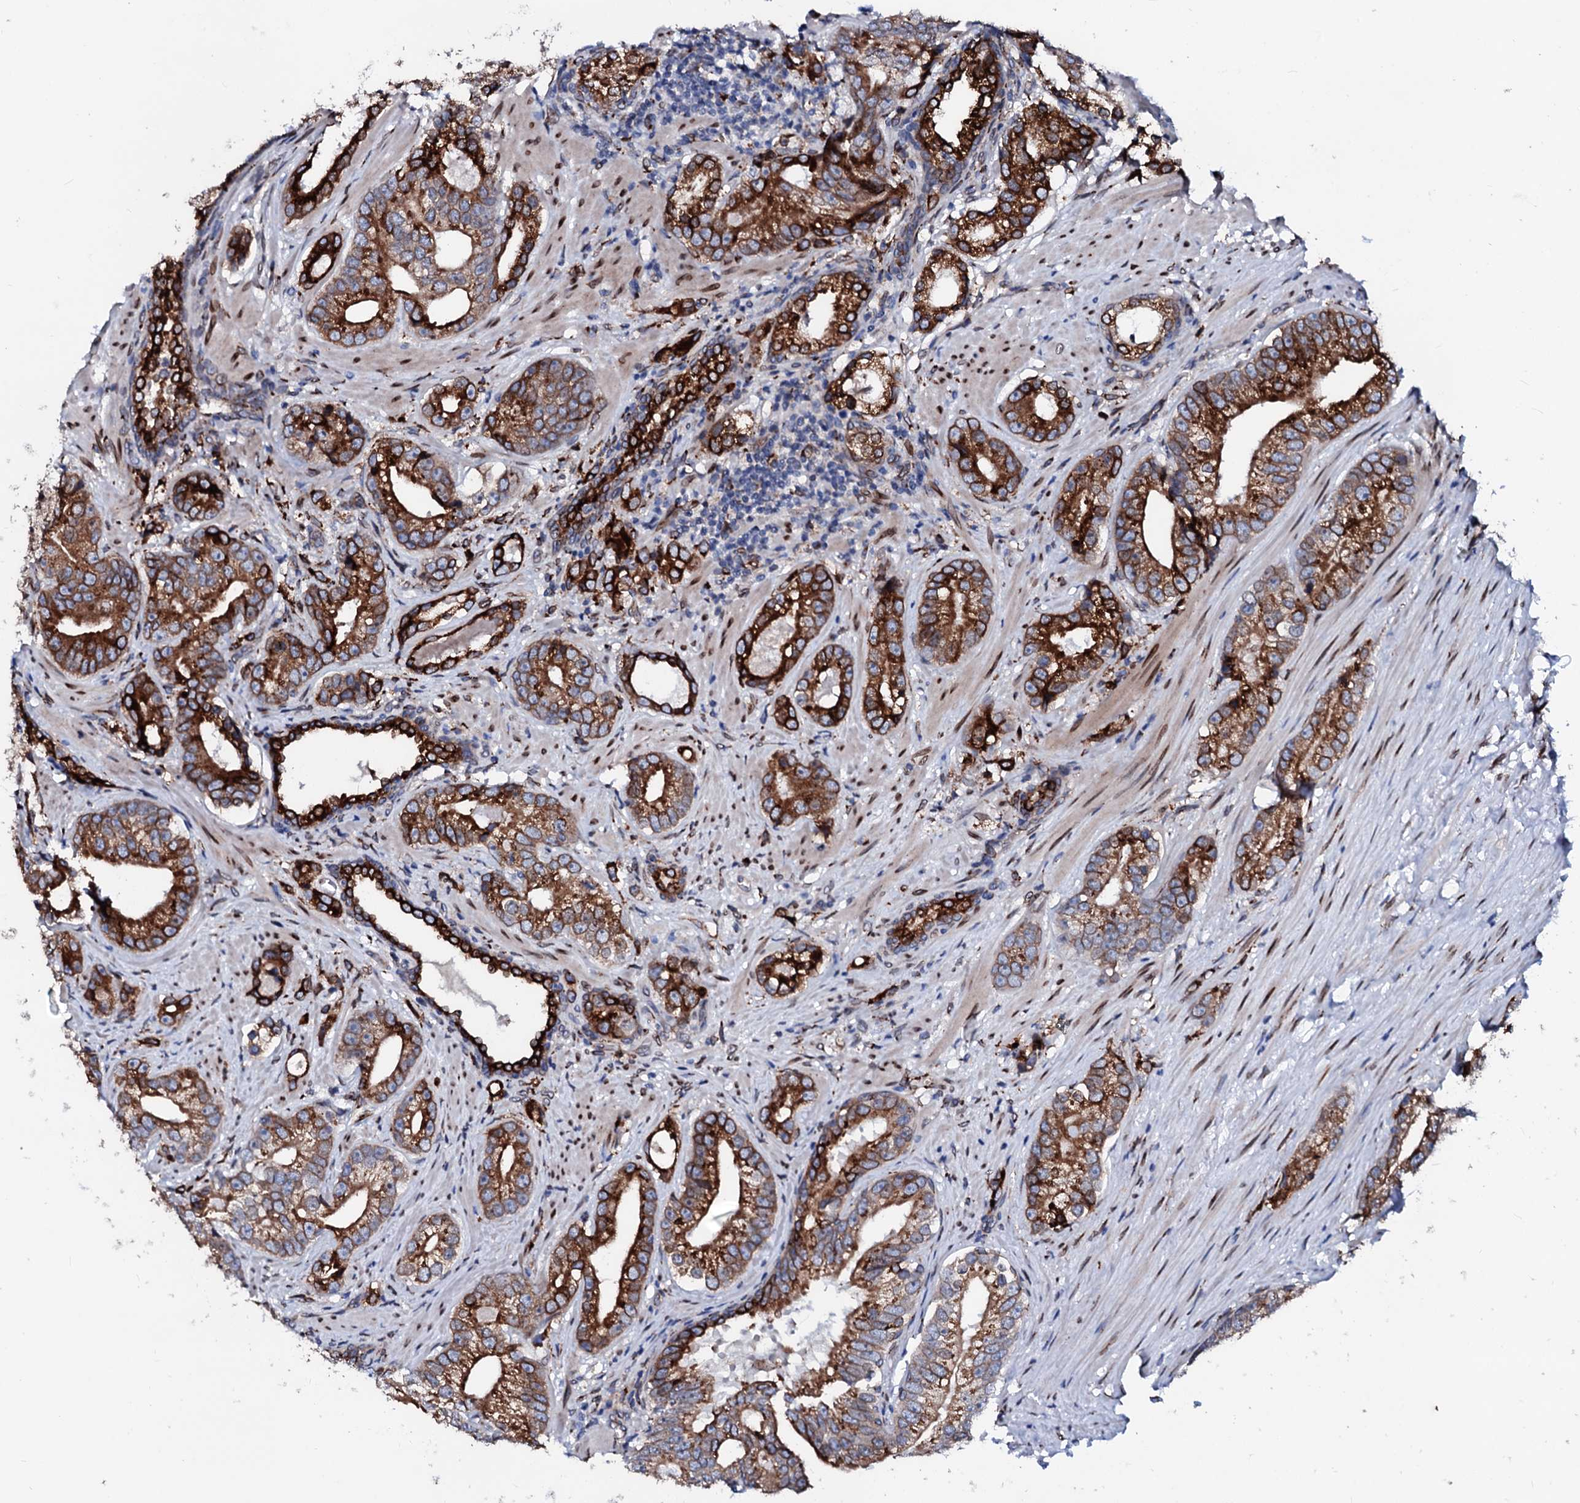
{"staining": {"intensity": "moderate", "quantity": ">75%", "location": "cytoplasmic/membranous"}, "tissue": "prostate cancer", "cell_type": "Tumor cells", "image_type": "cancer", "snomed": [{"axis": "morphology", "description": "Adenocarcinoma, High grade"}, {"axis": "topography", "description": "Prostate"}], "caption": "Immunohistochemistry histopathology image of human prostate cancer (adenocarcinoma (high-grade)) stained for a protein (brown), which displays medium levels of moderate cytoplasmic/membranous expression in about >75% of tumor cells.", "gene": "TMCO3", "patient": {"sex": "male", "age": 75}}